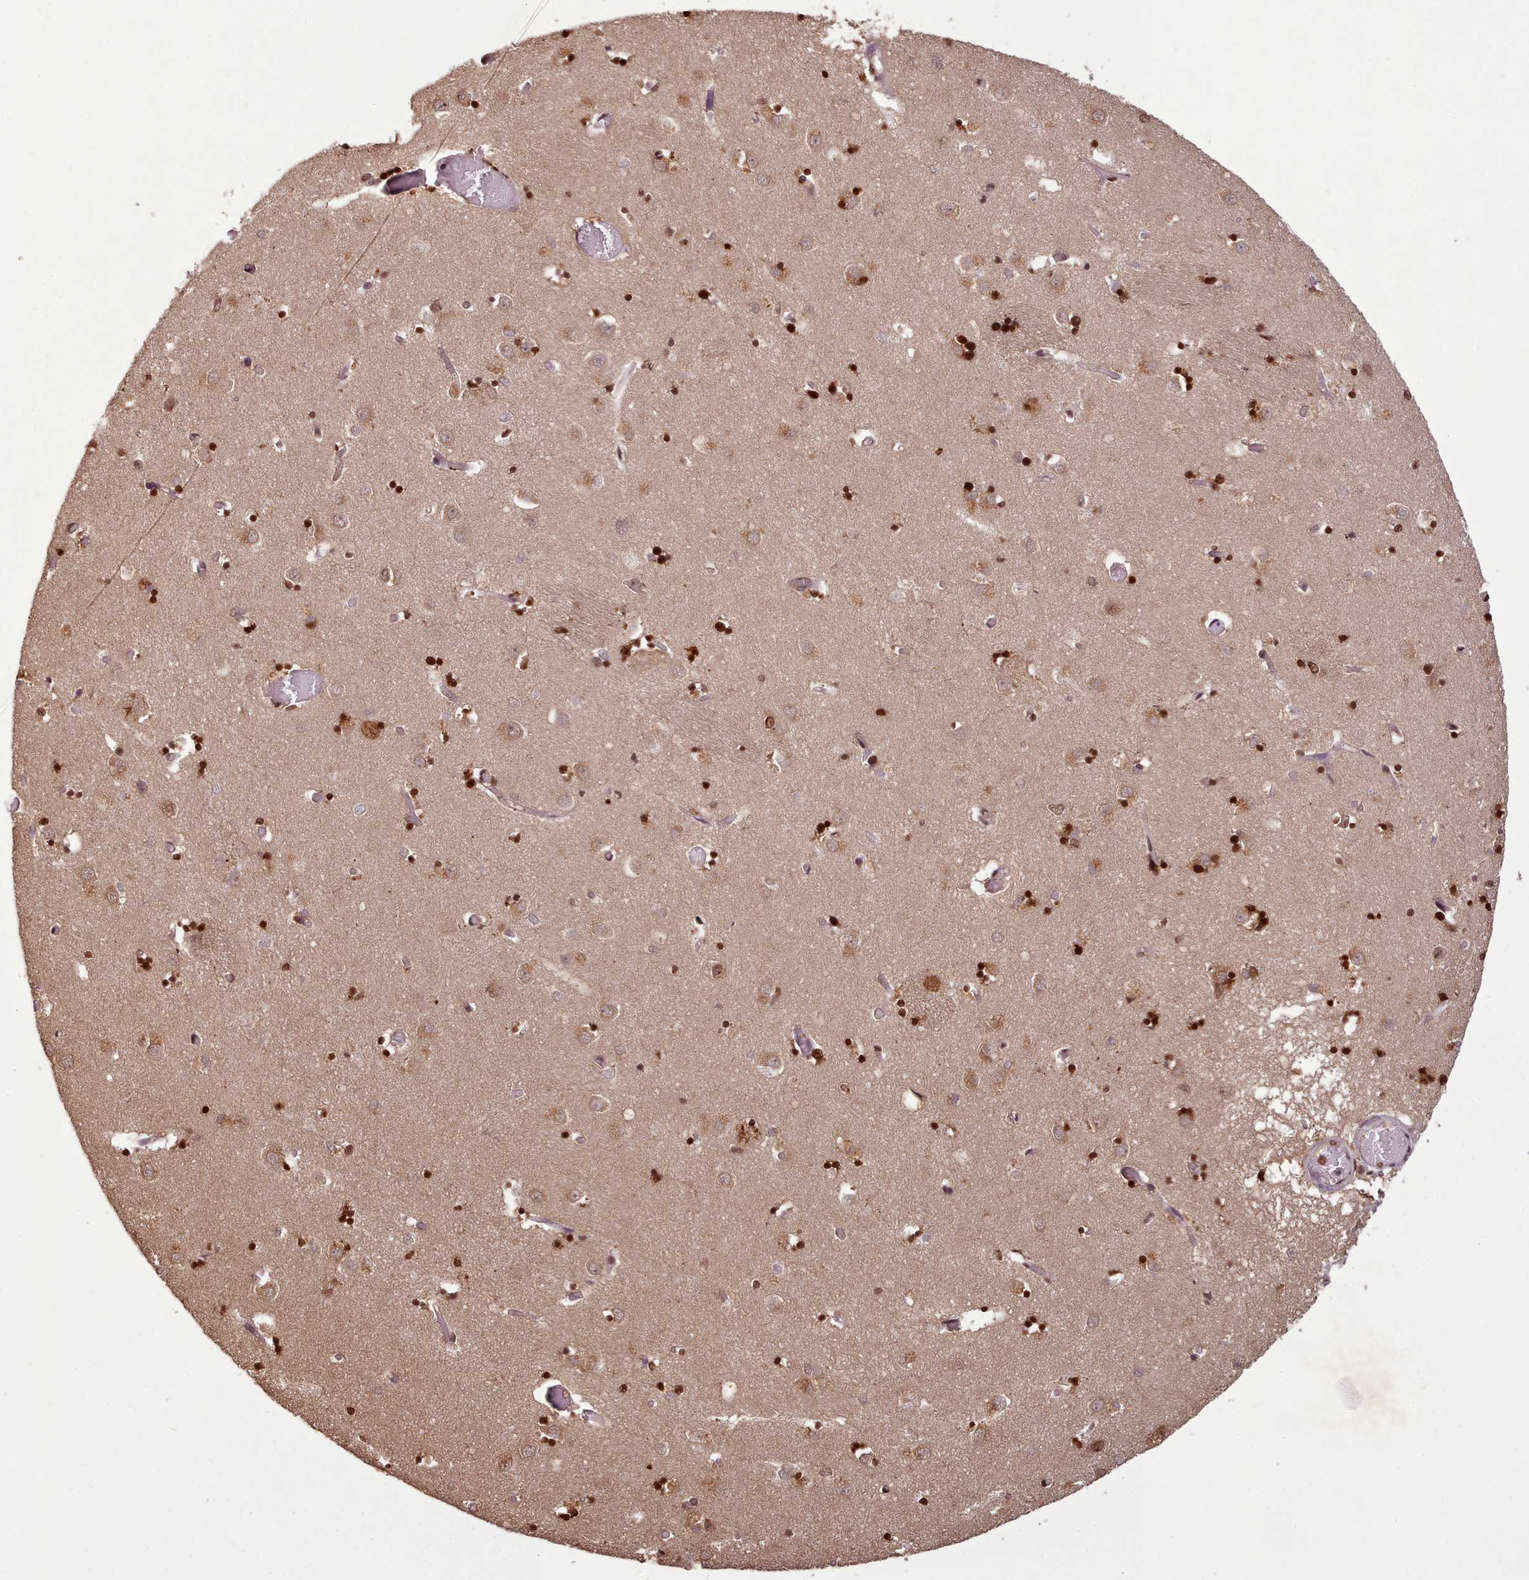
{"staining": {"intensity": "strong", "quantity": "25%-75%", "location": "nuclear"}, "tissue": "caudate", "cell_type": "Glial cells", "image_type": "normal", "snomed": [{"axis": "morphology", "description": "Normal tissue, NOS"}, {"axis": "topography", "description": "Lateral ventricle wall"}], "caption": "Glial cells demonstrate high levels of strong nuclear staining in about 25%-75% of cells in normal caudate.", "gene": "RPS27A", "patient": {"sex": "male", "age": 70}}